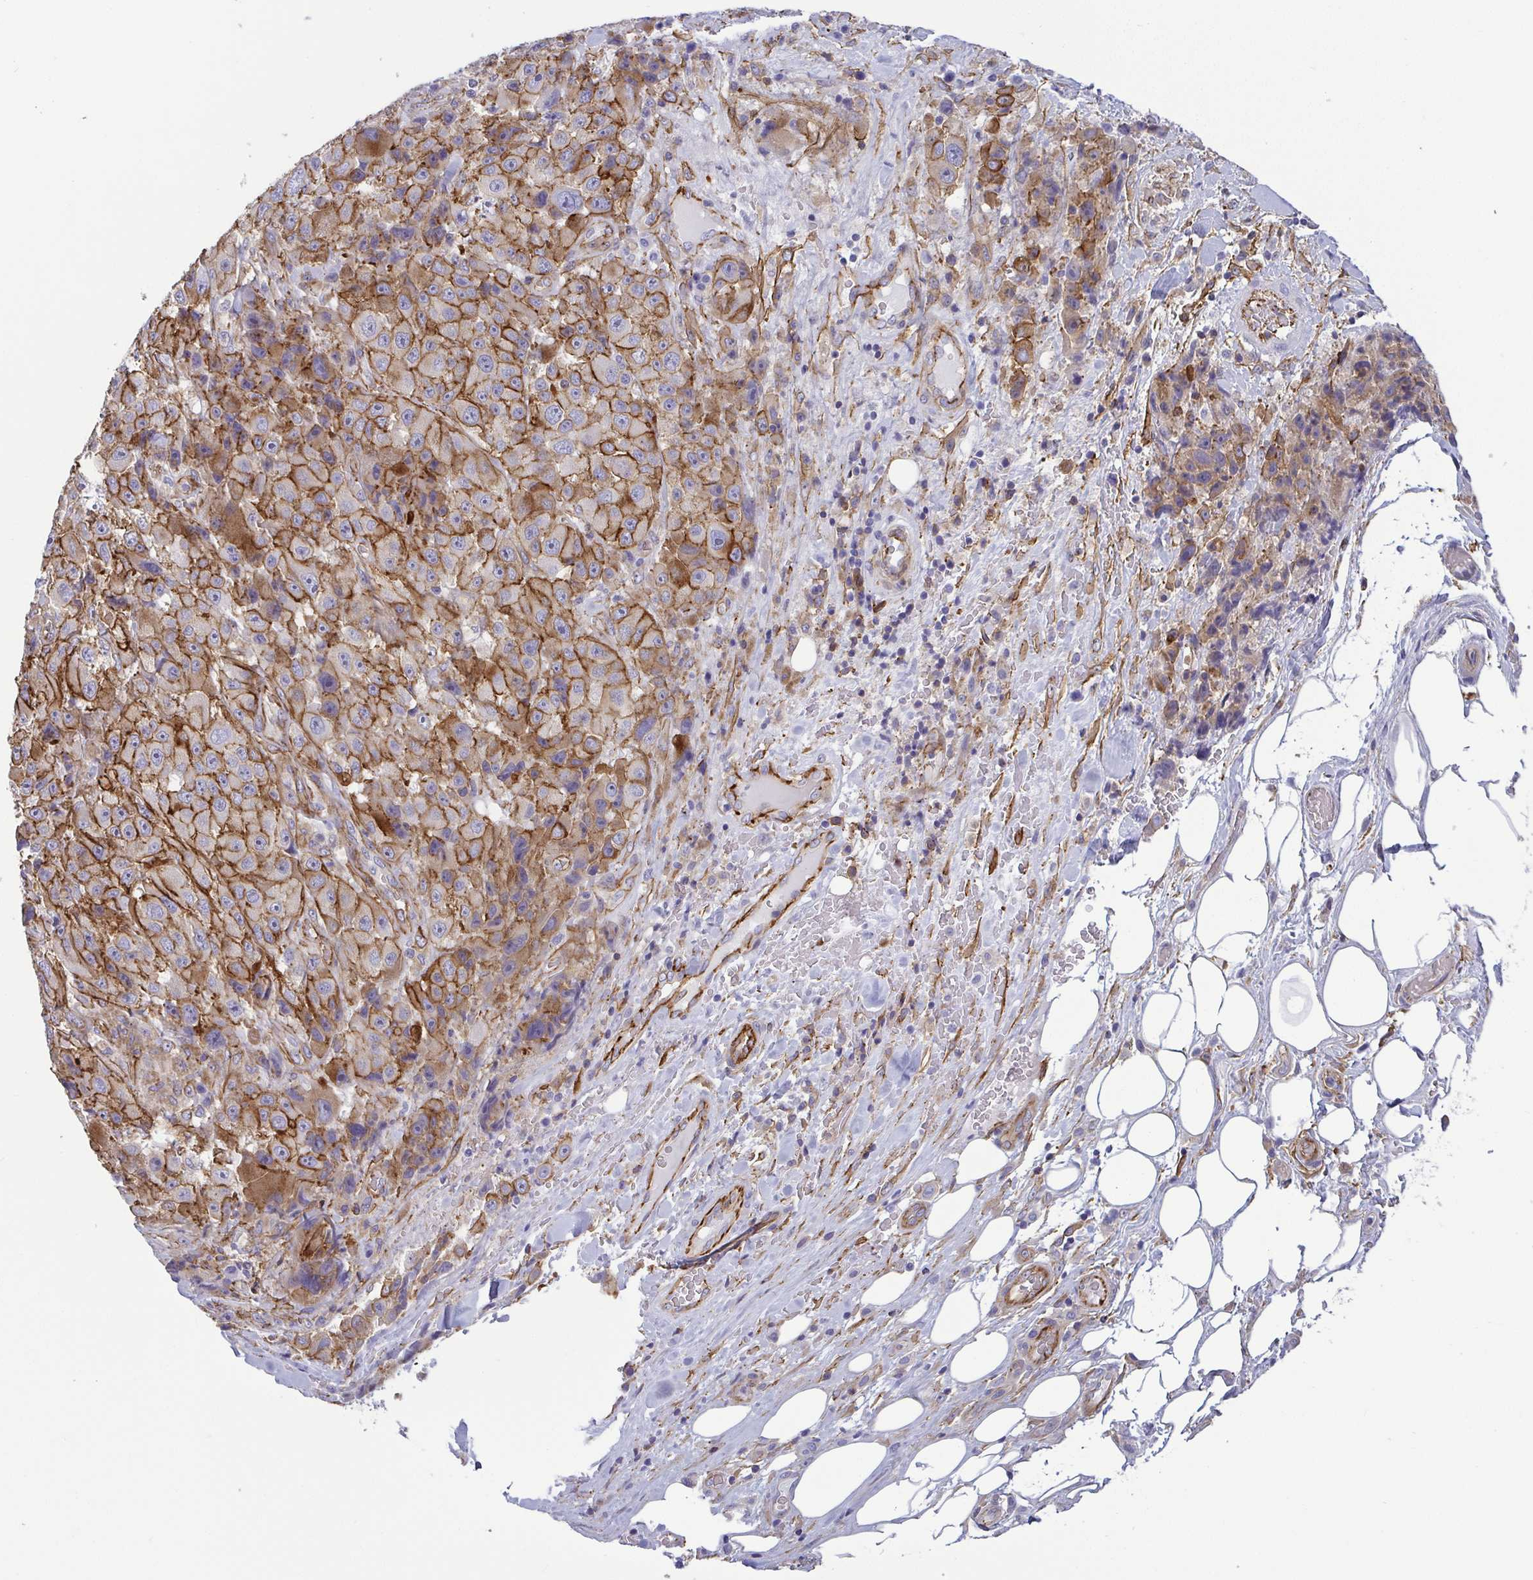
{"staining": {"intensity": "moderate", "quantity": ">75%", "location": "cytoplasmic/membranous"}, "tissue": "melanoma", "cell_type": "Tumor cells", "image_type": "cancer", "snomed": [{"axis": "morphology", "description": "Malignant melanoma, Metastatic site"}, {"axis": "topography", "description": "Lymph node"}], "caption": "This is a histology image of IHC staining of malignant melanoma (metastatic site), which shows moderate positivity in the cytoplasmic/membranous of tumor cells.", "gene": "LIMA1", "patient": {"sex": "male", "age": 62}}